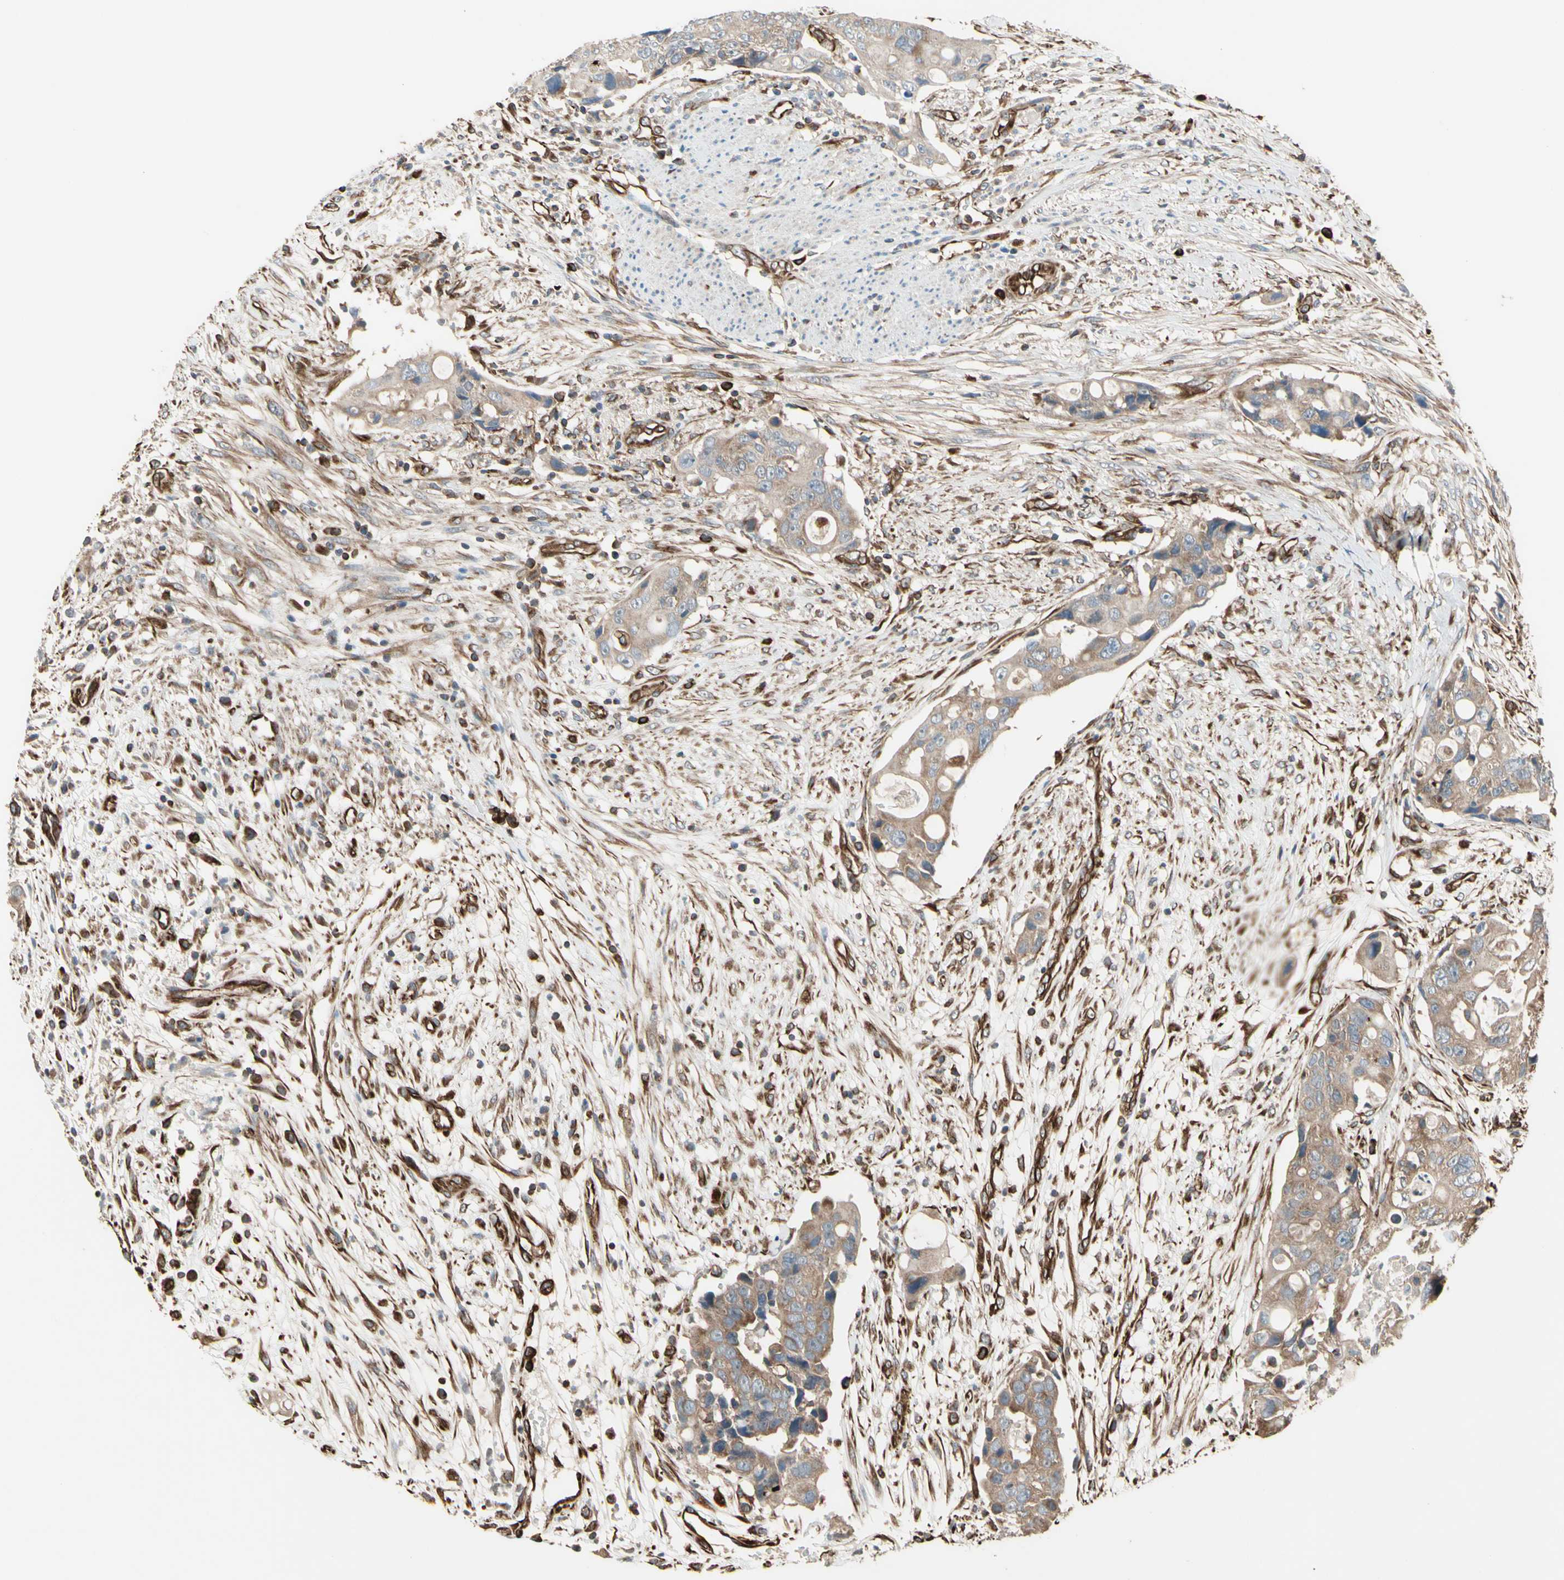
{"staining": {"intensity": "weak", "quantity": ">75%", "location": "cytoplasmic/membranous"}, "tissue": "colorectal cancer", "cell_type": "Tumor cells", "image_type": "cancer", "snomed": [{"axis": "morphology", "description": "Adenocarcinoma, NOS"}, {"axis": "topography", "description": "Colon"}], "caption": "Protein staining shows weak cytoplasmic/membranous expression in about >75% of tumor cells in colorectal cancer. (DAB (3,3'-diaminobenzidine) IHC with brightfield microscopy, high magnification).", "gene": "TRAF2", "patient": {"sex": "female", "age": 57}}